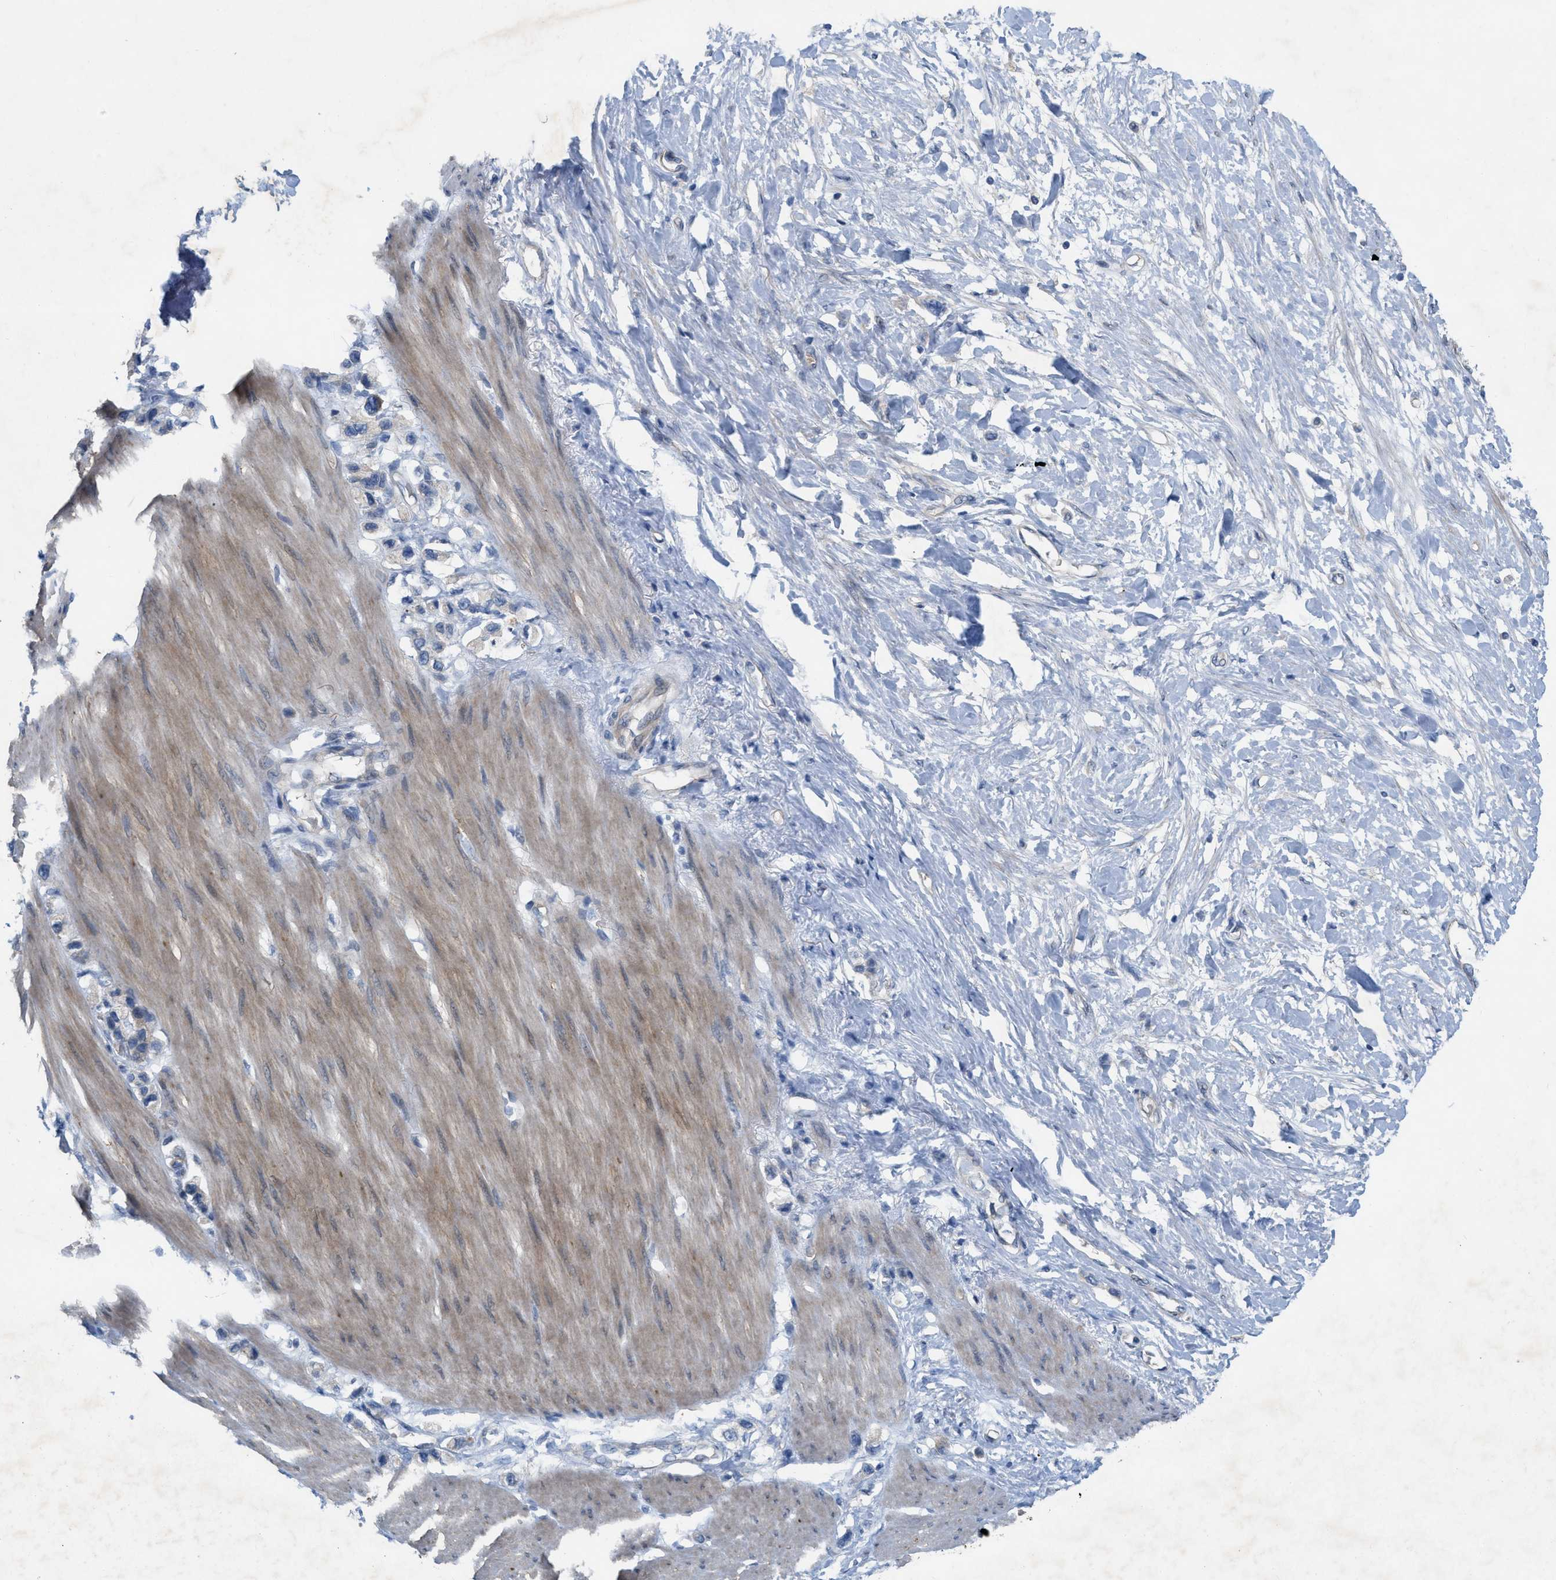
{"staining": {"intensity": "negative", "quantity": "none", "location": "none"}, "tissue": "stomach cancer", "cell_type": "Tumor cells", "image_type": "cancer", "snomed": [{"axis": "morphology", "description": "Adenocarcinoma, NOS"}, {"axis": "topography", "description": "Stomach"}], "caption": "Immunohistochemistry histopathology image of neoplastic tissue: human stomach cancer stained with DAB (3,3'-diaminobenzidine) exhibits no significant protein staining in tumor cells. Nuclei are stained in blue.", "gene": "NDEL1", "patient": {"sex": "female", "age": 65}}